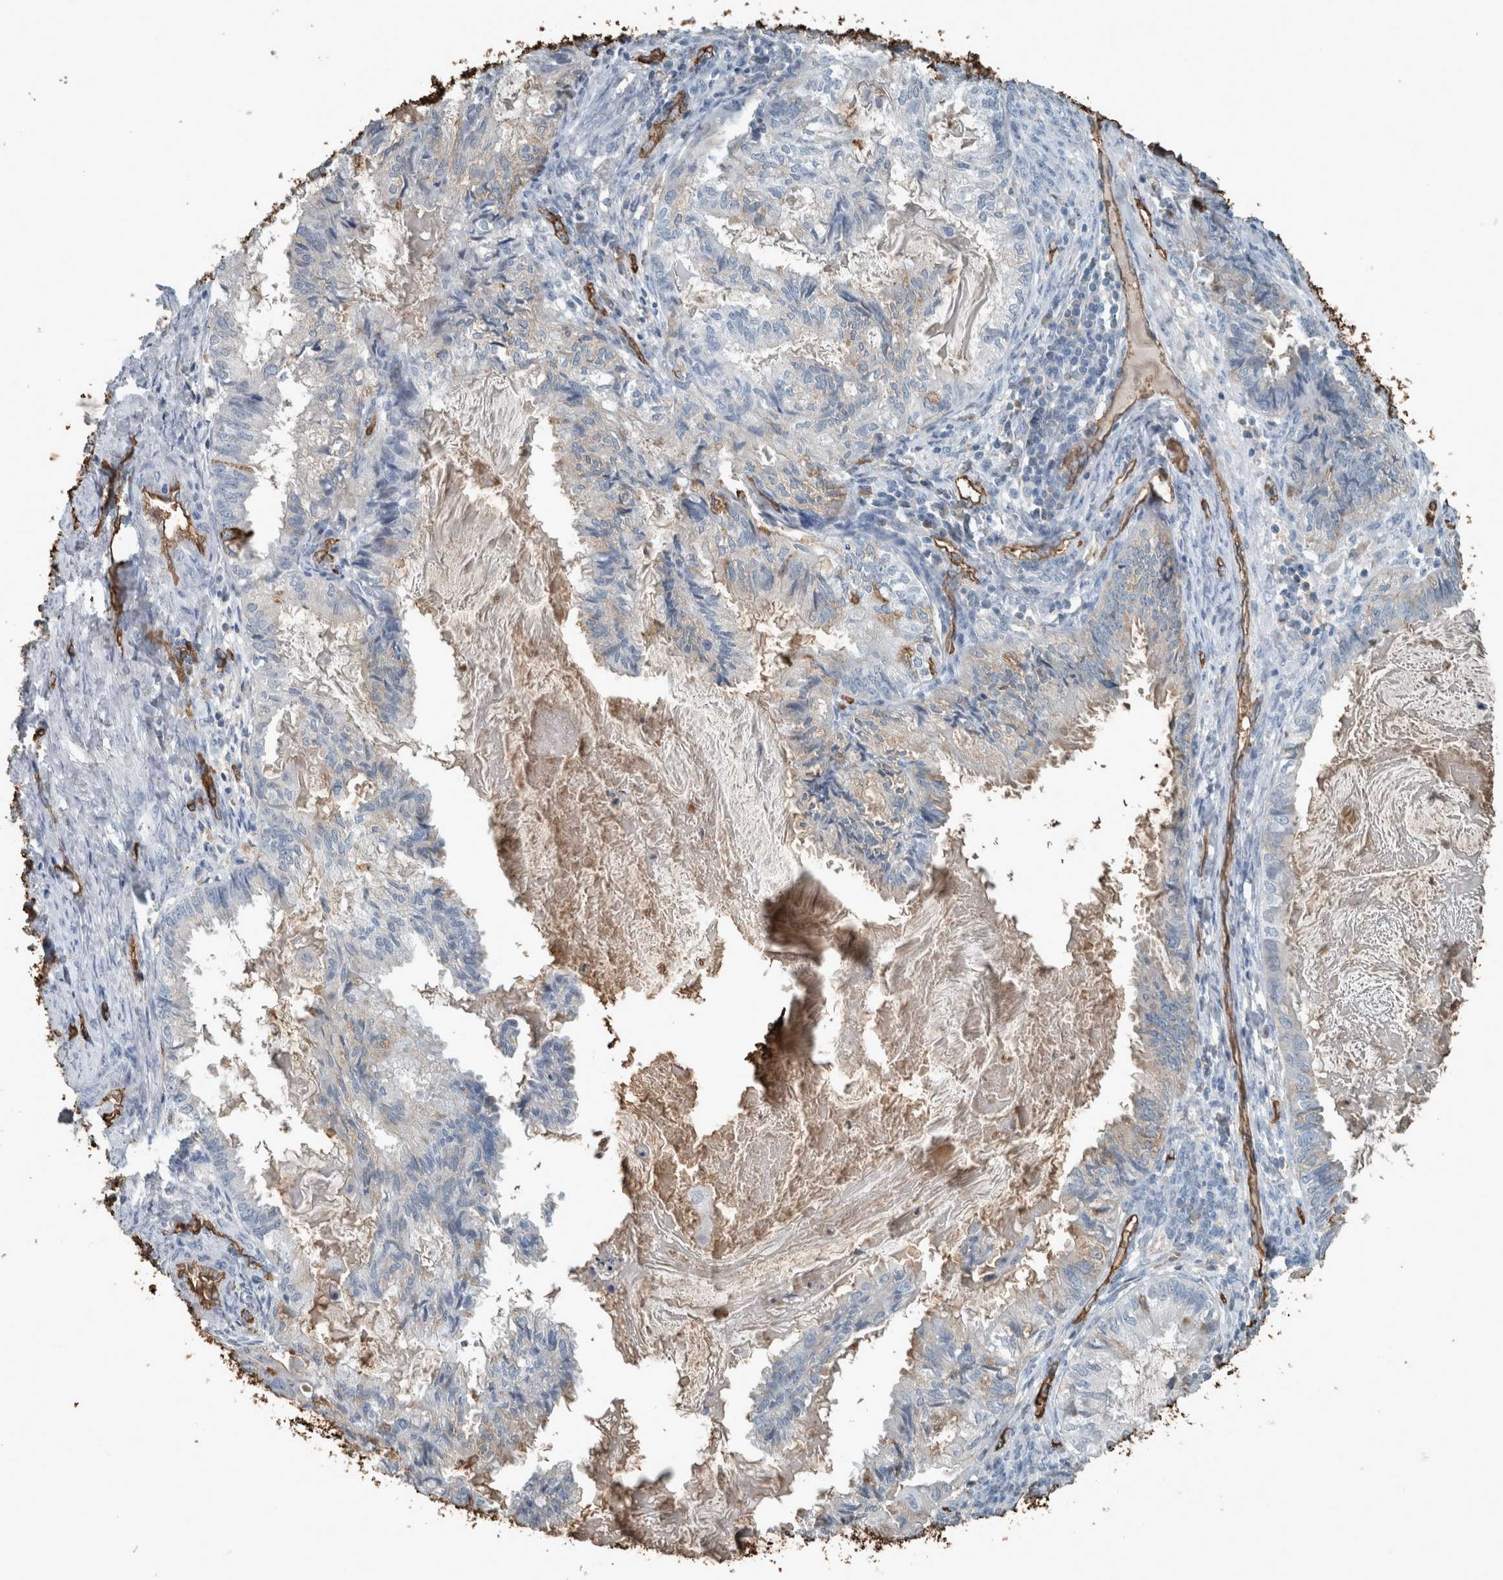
{"staining": {"intensity": "negative", "quantity": "none", "location": "none"}, "tissue": "cervical cancer", "cell_type": "Tumor cells", "image_type": "cancer", "snomed": [{"axis": "morphology", "description": "Normal tissue, NOS"}, {"axis": "morphology", "description": "Adenocarcinoma, NOS"}, {"axis": "topography", "description": "Cervix"}, {"axis": "topography", "description": "Endometrium"}], "caption": "Human cervical cancer stained for a protein using IHC reveals no positivity in tumor cells.", "gene": "LBP", "patient": {"sex": "female", "age": 86}}